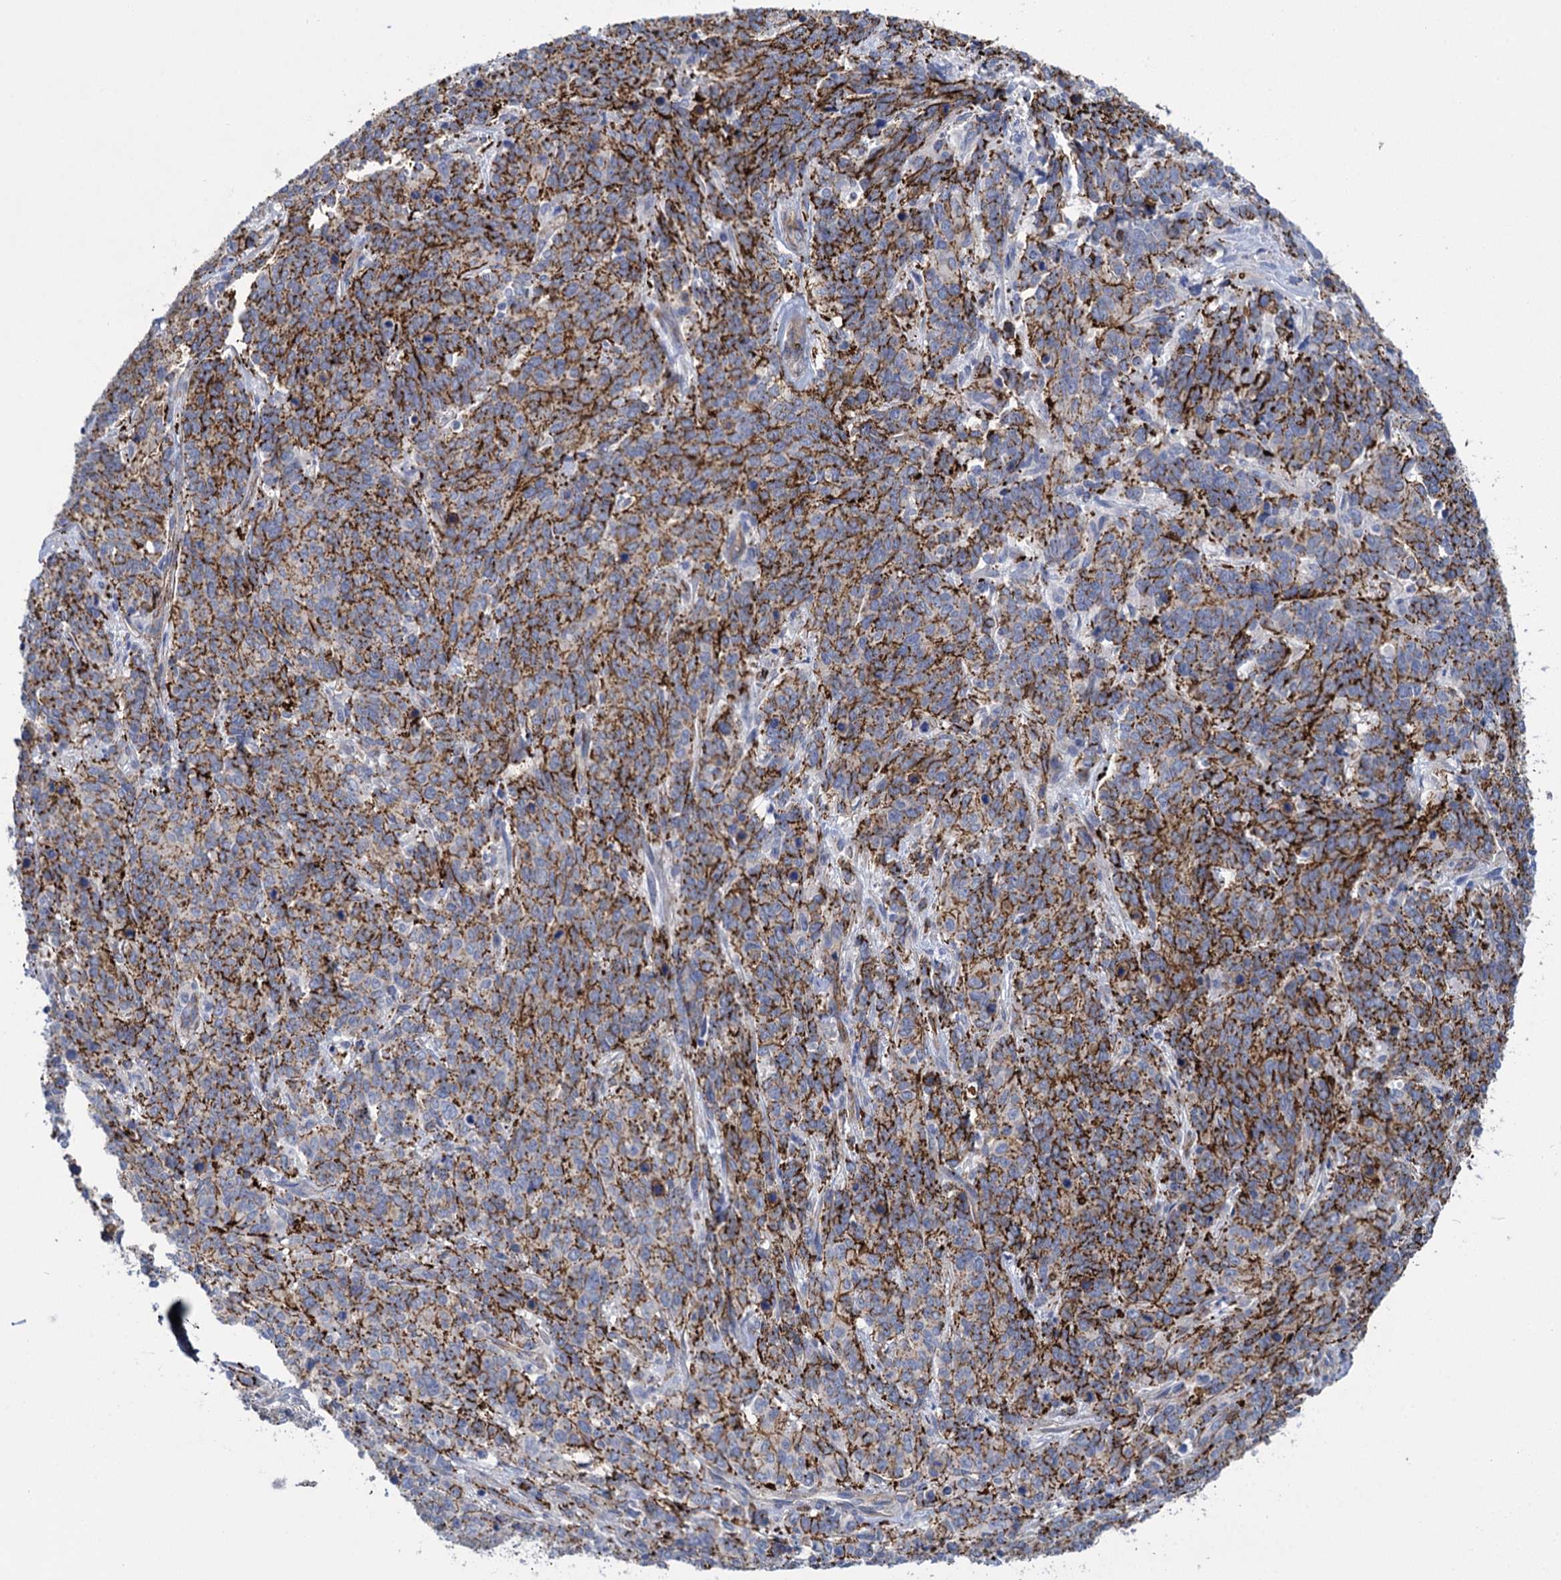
{"staining": {"intensity": "moderate", "quantity": ">75%", "location": "cytoplasmic/membranous"}, "tissue": "cervical cancer", "cell_type": "Tumor cells", "image_type": "cancer", "snomed": [{"axis": "morphology", "description": "Squamous cell carcinoma, NOS"}, {"axis": "topography", "description": "Cervix"}], "caption": "Cervical cancer (squamous cell carcinoma) was stained to show a protein in brown. There is medium levels of moderate cytoplasmic/membranous expression in about >75% of tumor cells. (DAB IHC with brightfield microscopy, high magnification).", "gene": "SNCG", "patient": {"sex": "female", "age": 60}}